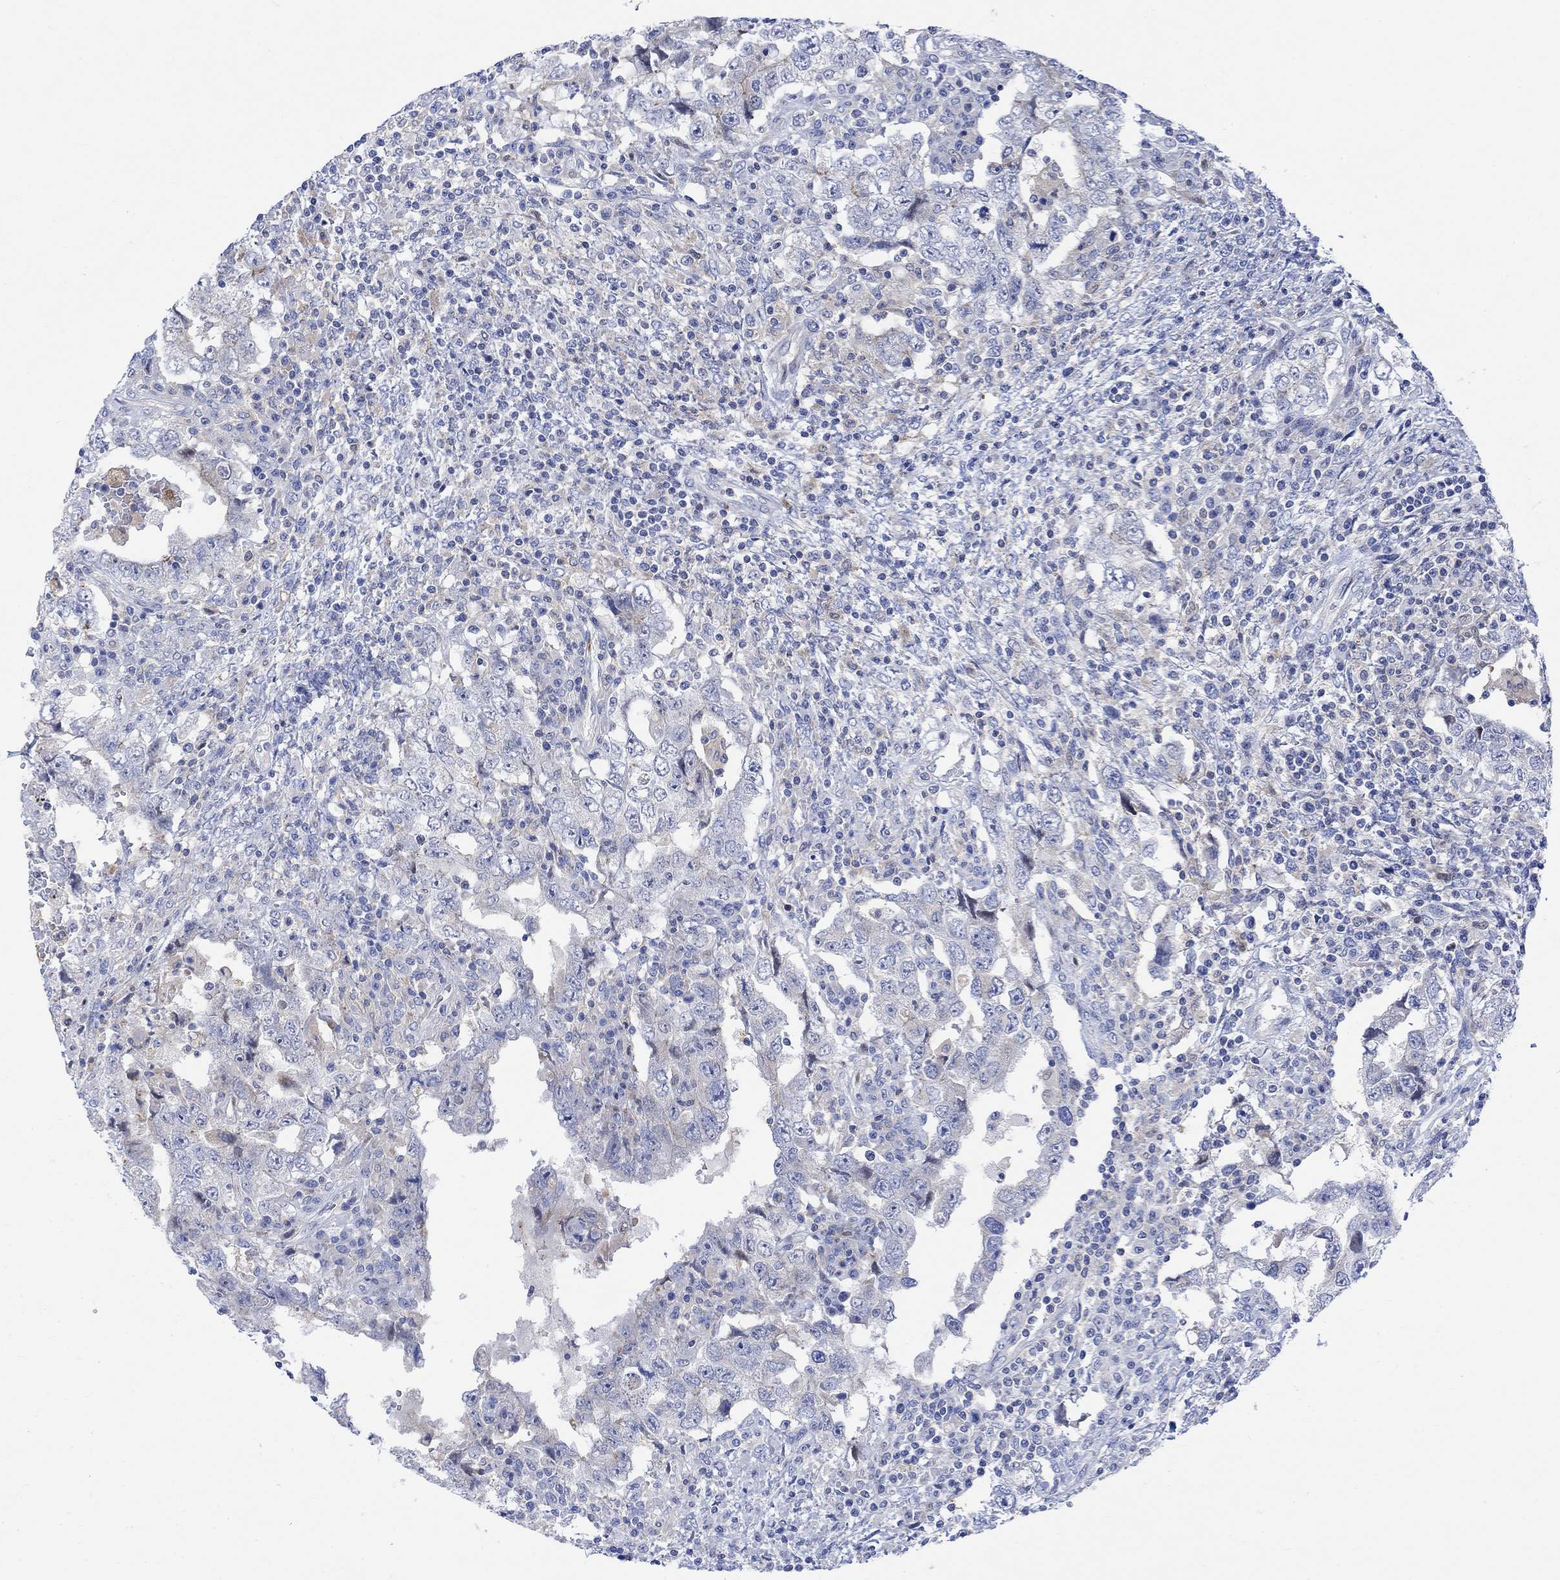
{"staining": {"intensity": "negative", "quantity": "none", "location": "none"}, "tissue": "testis cancer", "cell_type": "Tumor cells", "image_type": "cancer", "snomed": [{"axis": "morphology", "description": "Carcinoma, Embryonal, NOS"}, {"axis": "topography", "description": "Testis"}], "caption": "Immunohistochemistry micrograph of neoplastic tissue: testis cancer stained with DAB reveals no significant protein staining in tumor cells.", "gene": "ARSK", "patient": {"sex": "male", "age": 26}}